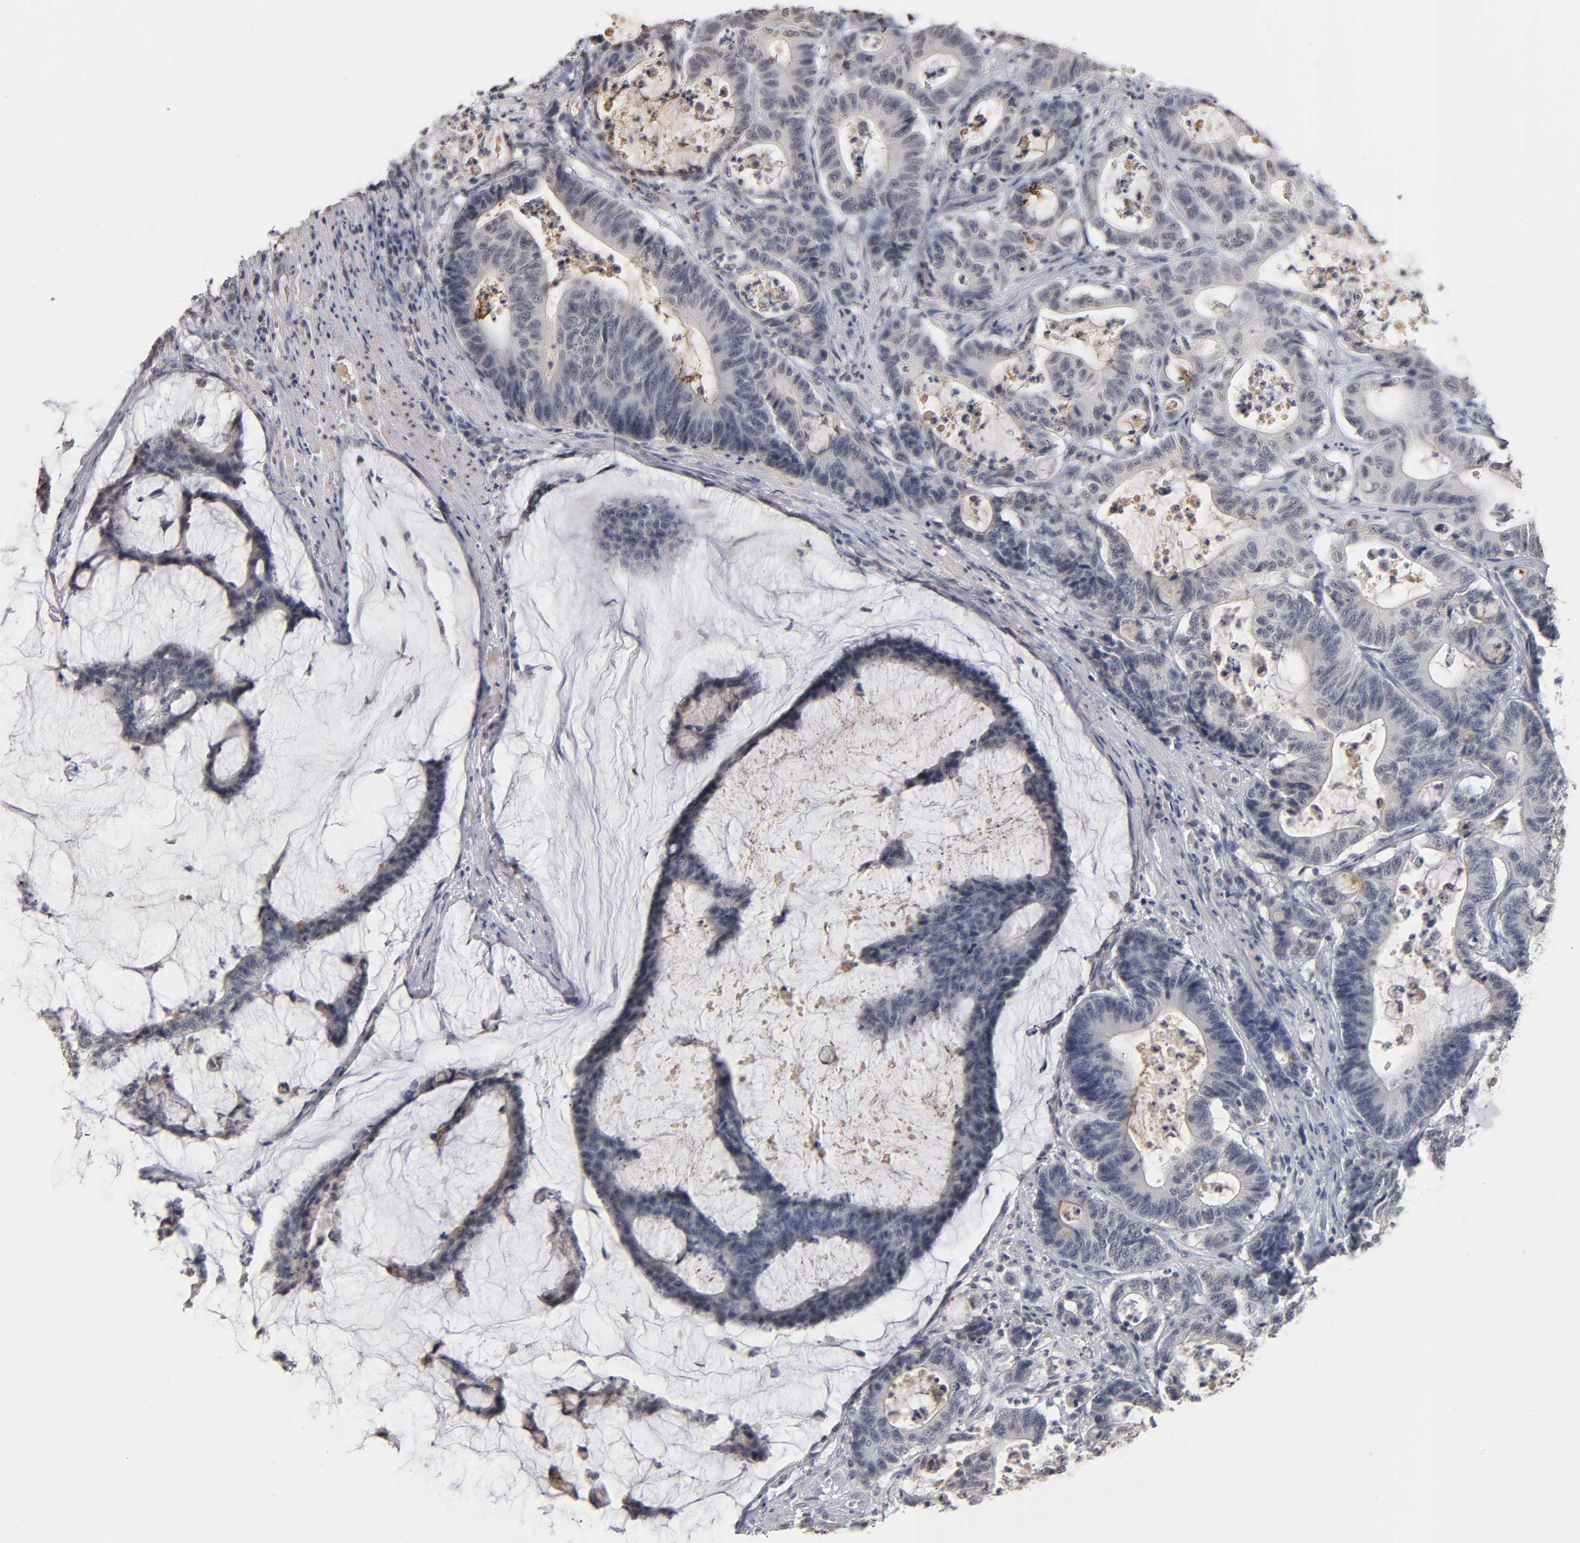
{"staining": {"intensity": "negative", "quantity": "none", "location": "none"}, "tissue": "colorectal cancer", "cell_type": "Tumor cells", "image_type": "cancer", "snomed": [{"axis": "morphology", "description": "Adenocarcinoma, NOS"}, {"axis": "topography", "description": "Colon"}], "caption": "Colorectal adenocarcinoma was stained to show a protein in brown. There is no significant positivity in tumor cells. (Brightfield microscopy of DAB (3,3'-diaminobenzidine) IHC at high magnification).", "gene": "CRABP2", "patient": {"sex": "female", "age": 84}}